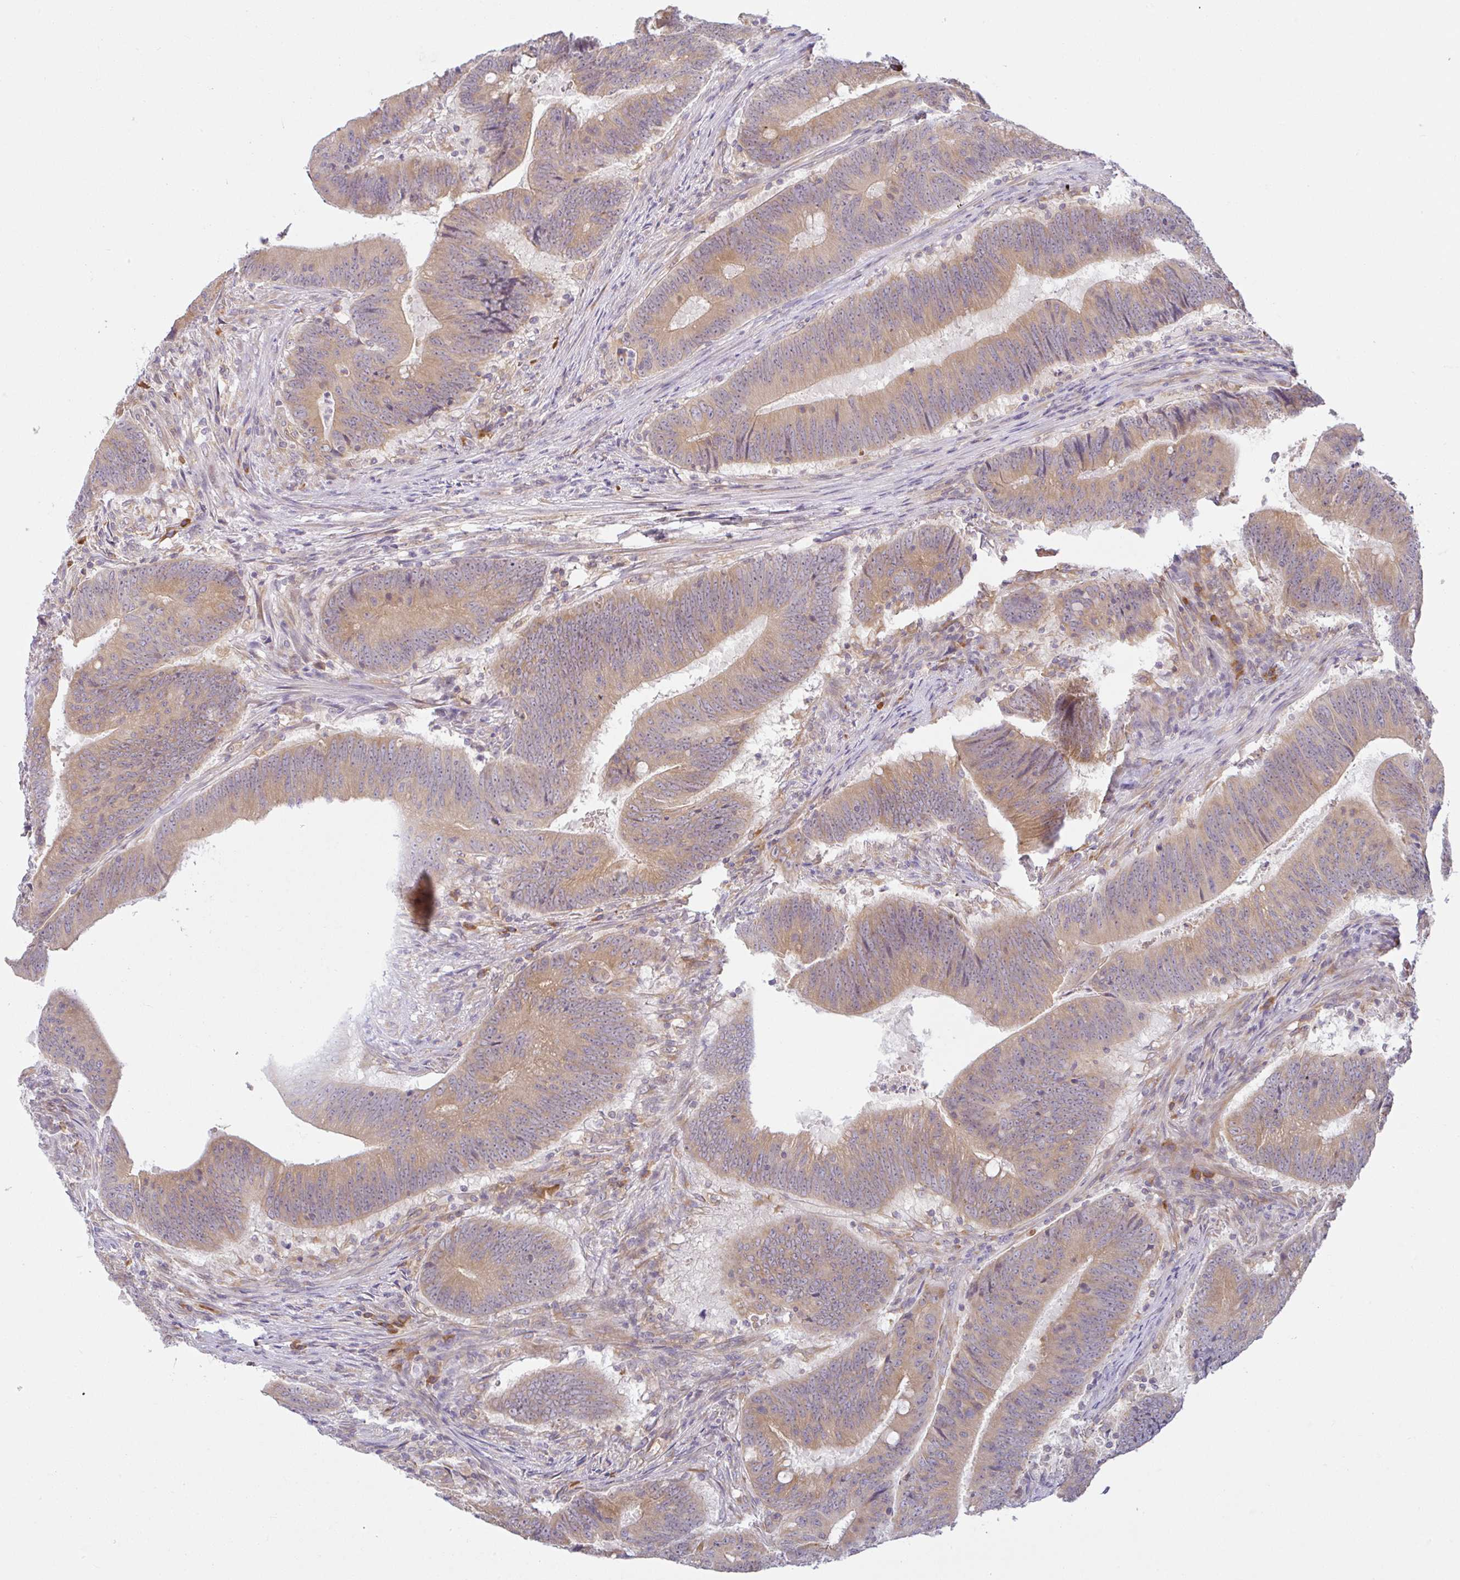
{"staining": {"intensity": "moderate", "quantity": ">75%", "location": "cytoplasmic/membranous"}, "tissue": "colorectal cancer", "cell_type": "Tumor cells", "image_type": "cancer", "snomed": [{"axis": "morphology", "description": "Adenocarcinoma, NOS"}, {"axis": "topography", "description": "Colon"}], "caption": "This is an image of immunohistochemistry (IHC) staining of colorectal adenocarcinoma, which shows moderate expression in the cytoplasmic/membranous of tumor cells.", "gene": "DERL2", "patient": {"sex": "female", "age": 87}}